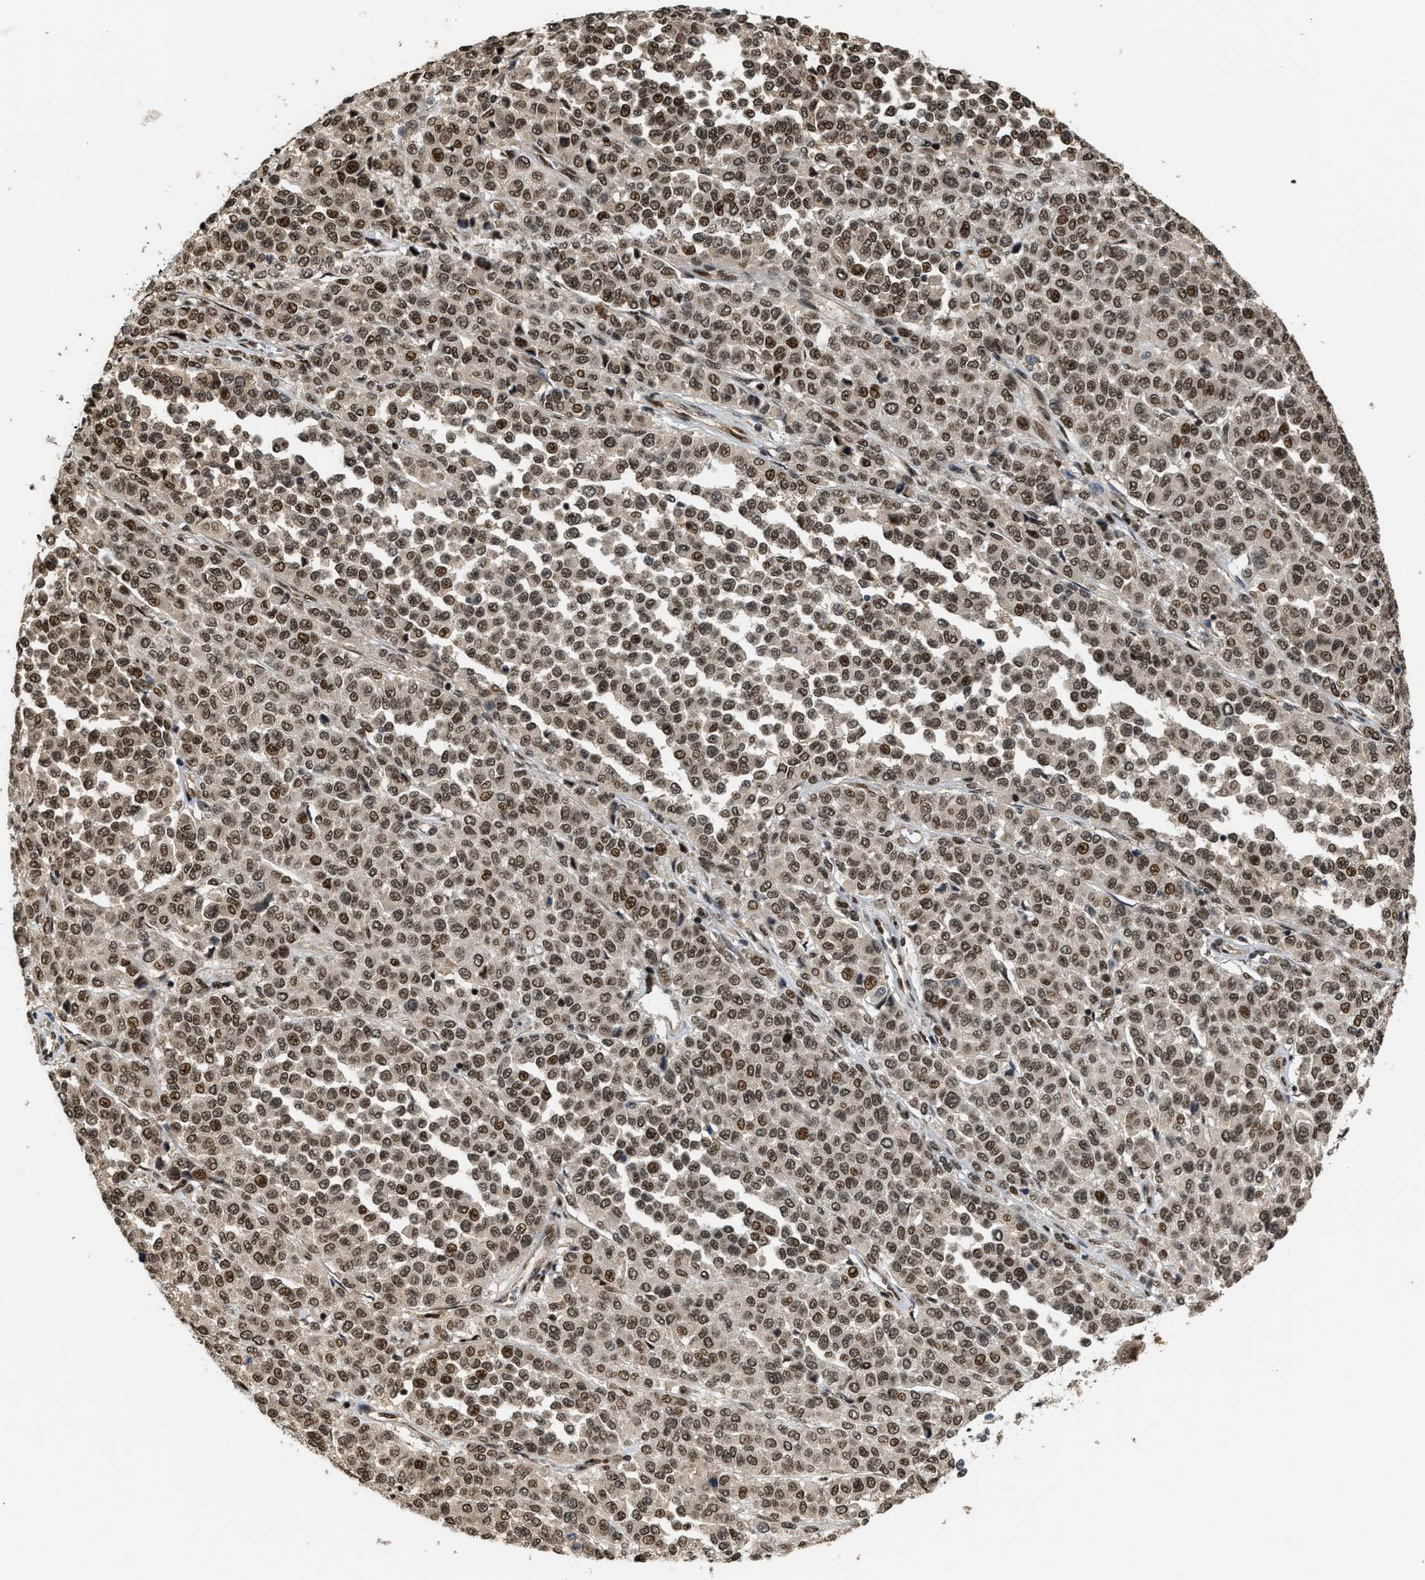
{"staining": {"intensity": "moderate", "quantity": ">75%", "location": "nuclear"}, "tissue": "melanoma", "cell_type": "Tumor cells", "image_type": "cancer", "snomed": [{"axis": "morphology", "description": "Malignant melanoma, Metastatic site"}, {"axis": "topography", "description": "Pancreas"}], "caption": "Immunohistochemistry (IHC) histopathology image of neoplastic tissue: malignant melanoma (metastatic site) stained using immunohistochemistry exhibits medium levels of moderate protein expression localized specifically in the nuclear of tumor cells, appearing as a nuclear brown color.", "gene": "SERTAD2", "patient": {"sex": "female", "age": 30}}